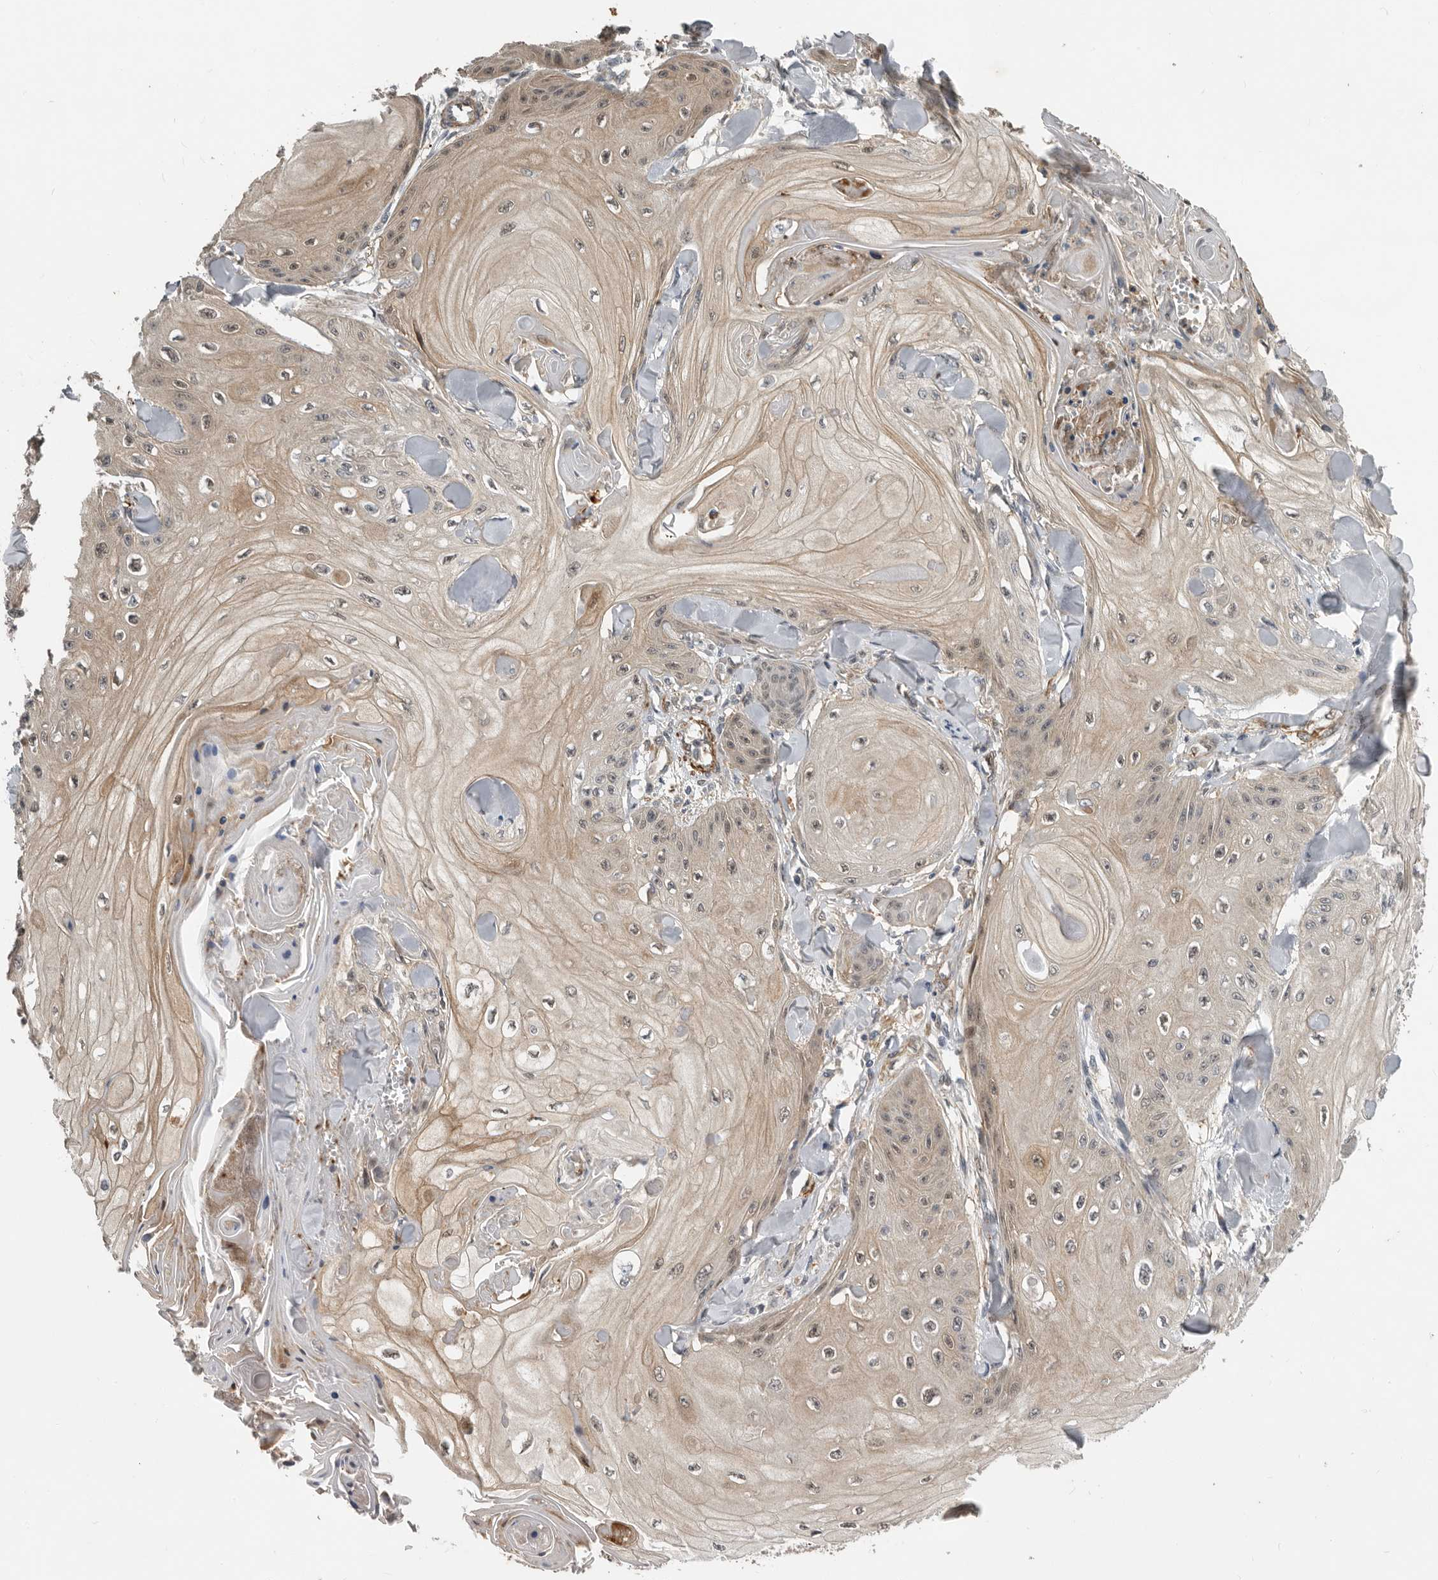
{"staining": {"intensity": "weak", "quantity": "<25%", "location": "cytoplasmic/membranous"}, "tissue": "skin cancer", "cell_type": "Tumor cells", "image_type": "cancer", "snomed": [{"axis": "morphology", "description": "Squamous cell carcinoma, NOS"}, {"axis": "topography", "description": "Skin"}], "caption": "Immunohistochemistry of human skin cancer (squamous cell carcinoma) shows no positivity in tumor cells.", "gene": "RNF157", "patient": {"sex": "male", "age": 74}}